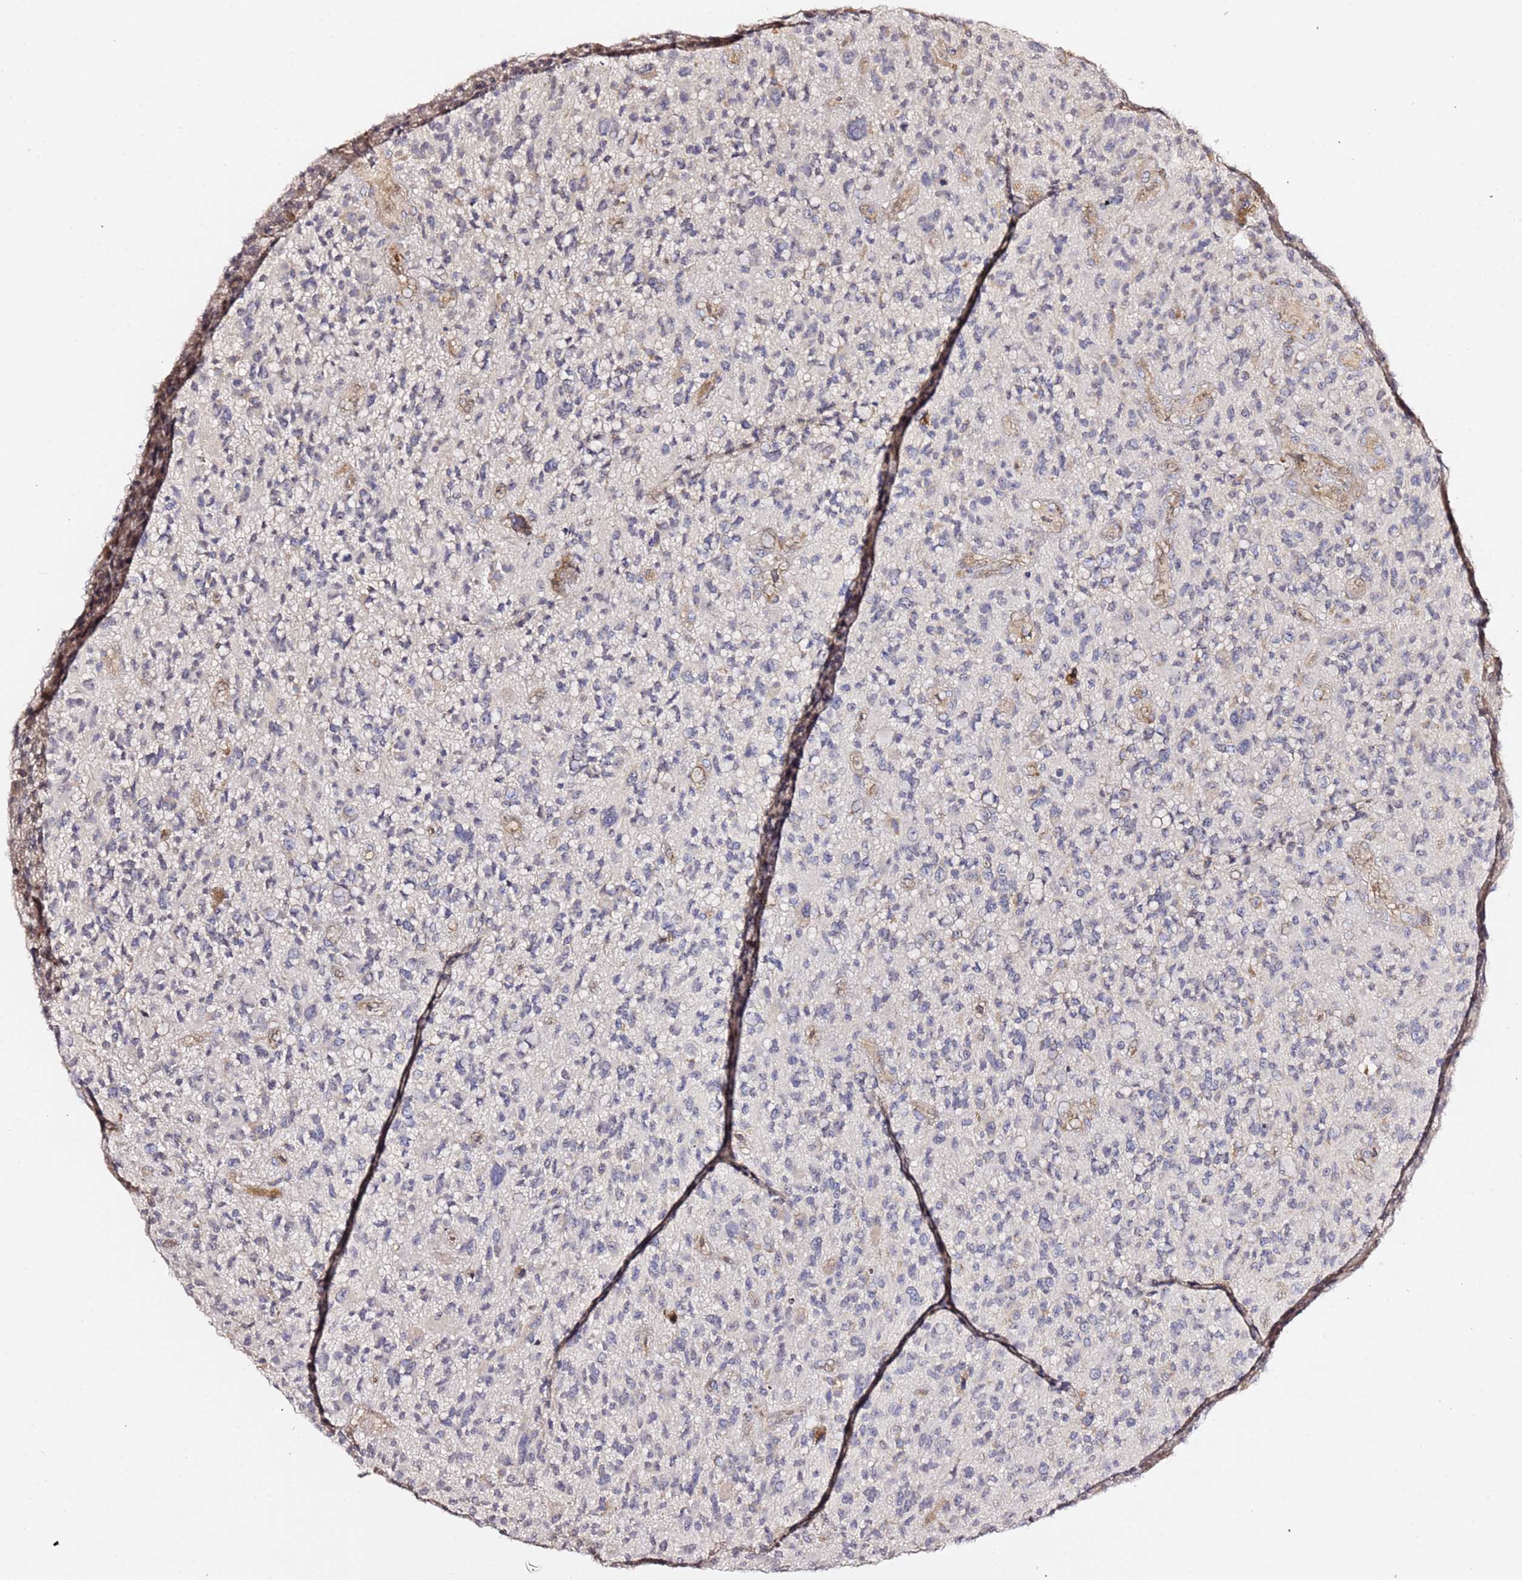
{"staining": {"intensity": "negative", "quantity": "none", "location": "none"}, "tissue": "glioma", "cell_type": "Tumor cells", "image_type": "cancer", "snomed": [{"axis": "morphology", "description": "Glioma, malignant, High grade"}, {"axis": "topography", "description": "Brain"}], "caption": "Tumor cells show no significant protein staining in malignant high-grade glioma.", "gene": "HSD17B7", "patient": {"sex": "male", "age": 47}}